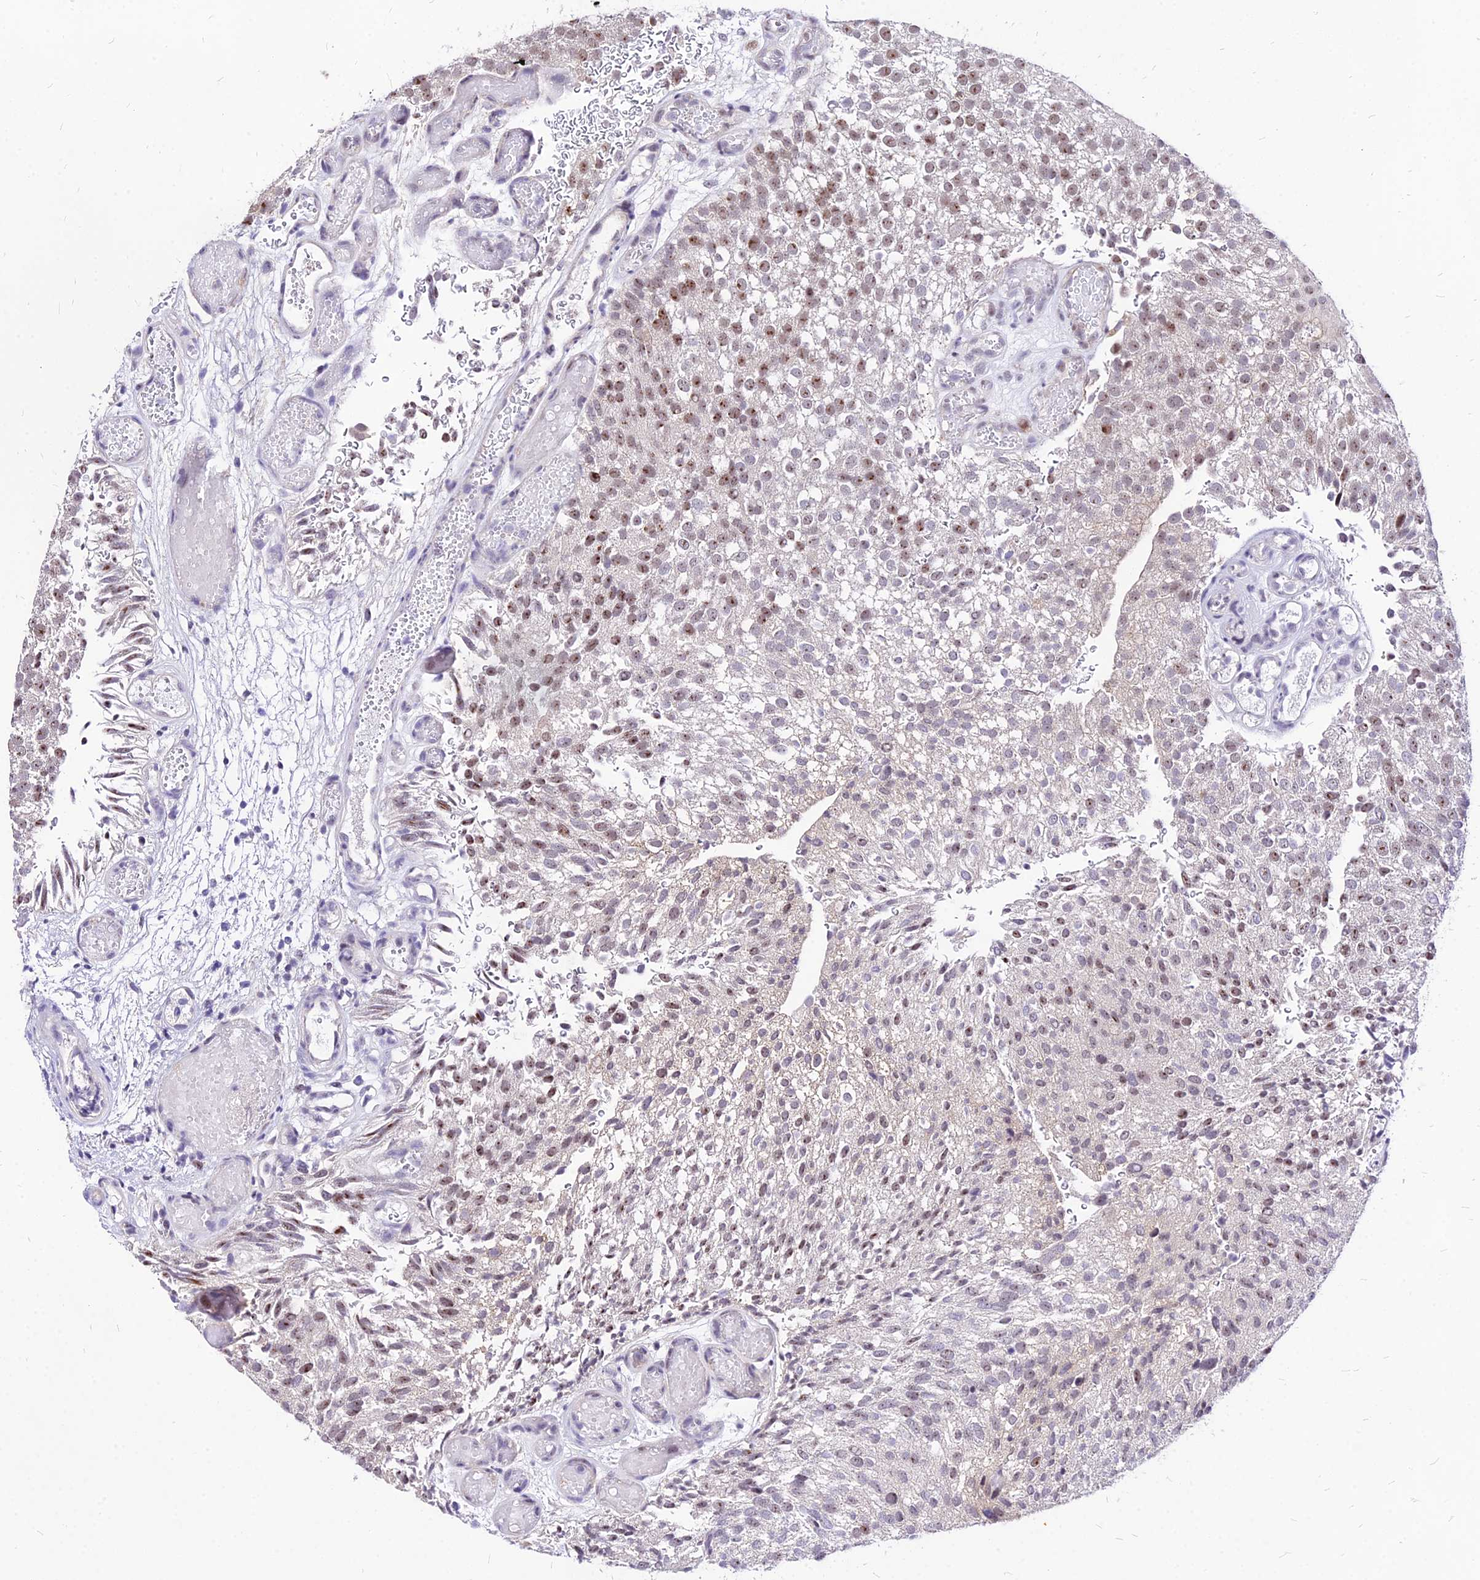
{"staining": {"intensity": "moderate", "quantity": "25%-75%", "location": "nuclear"}, "tissue": "urothelial cancer", "cell_type": "Tumor cells", "image_type": "cancer", "snomed": [{"axis": "morphology", "description": "Urothelial carcinoma, Low grade"}, {"axis": "topography", "description": "Urinary bladder"}], "caption": "Human low-grade urothelial carcinoma stained with a brown dye reveals moderate nuclear positive staining in approximately 25%-75% of tumor cells.", "gene": "DDX55", "patient": {"sex": "male", "age": 78}}